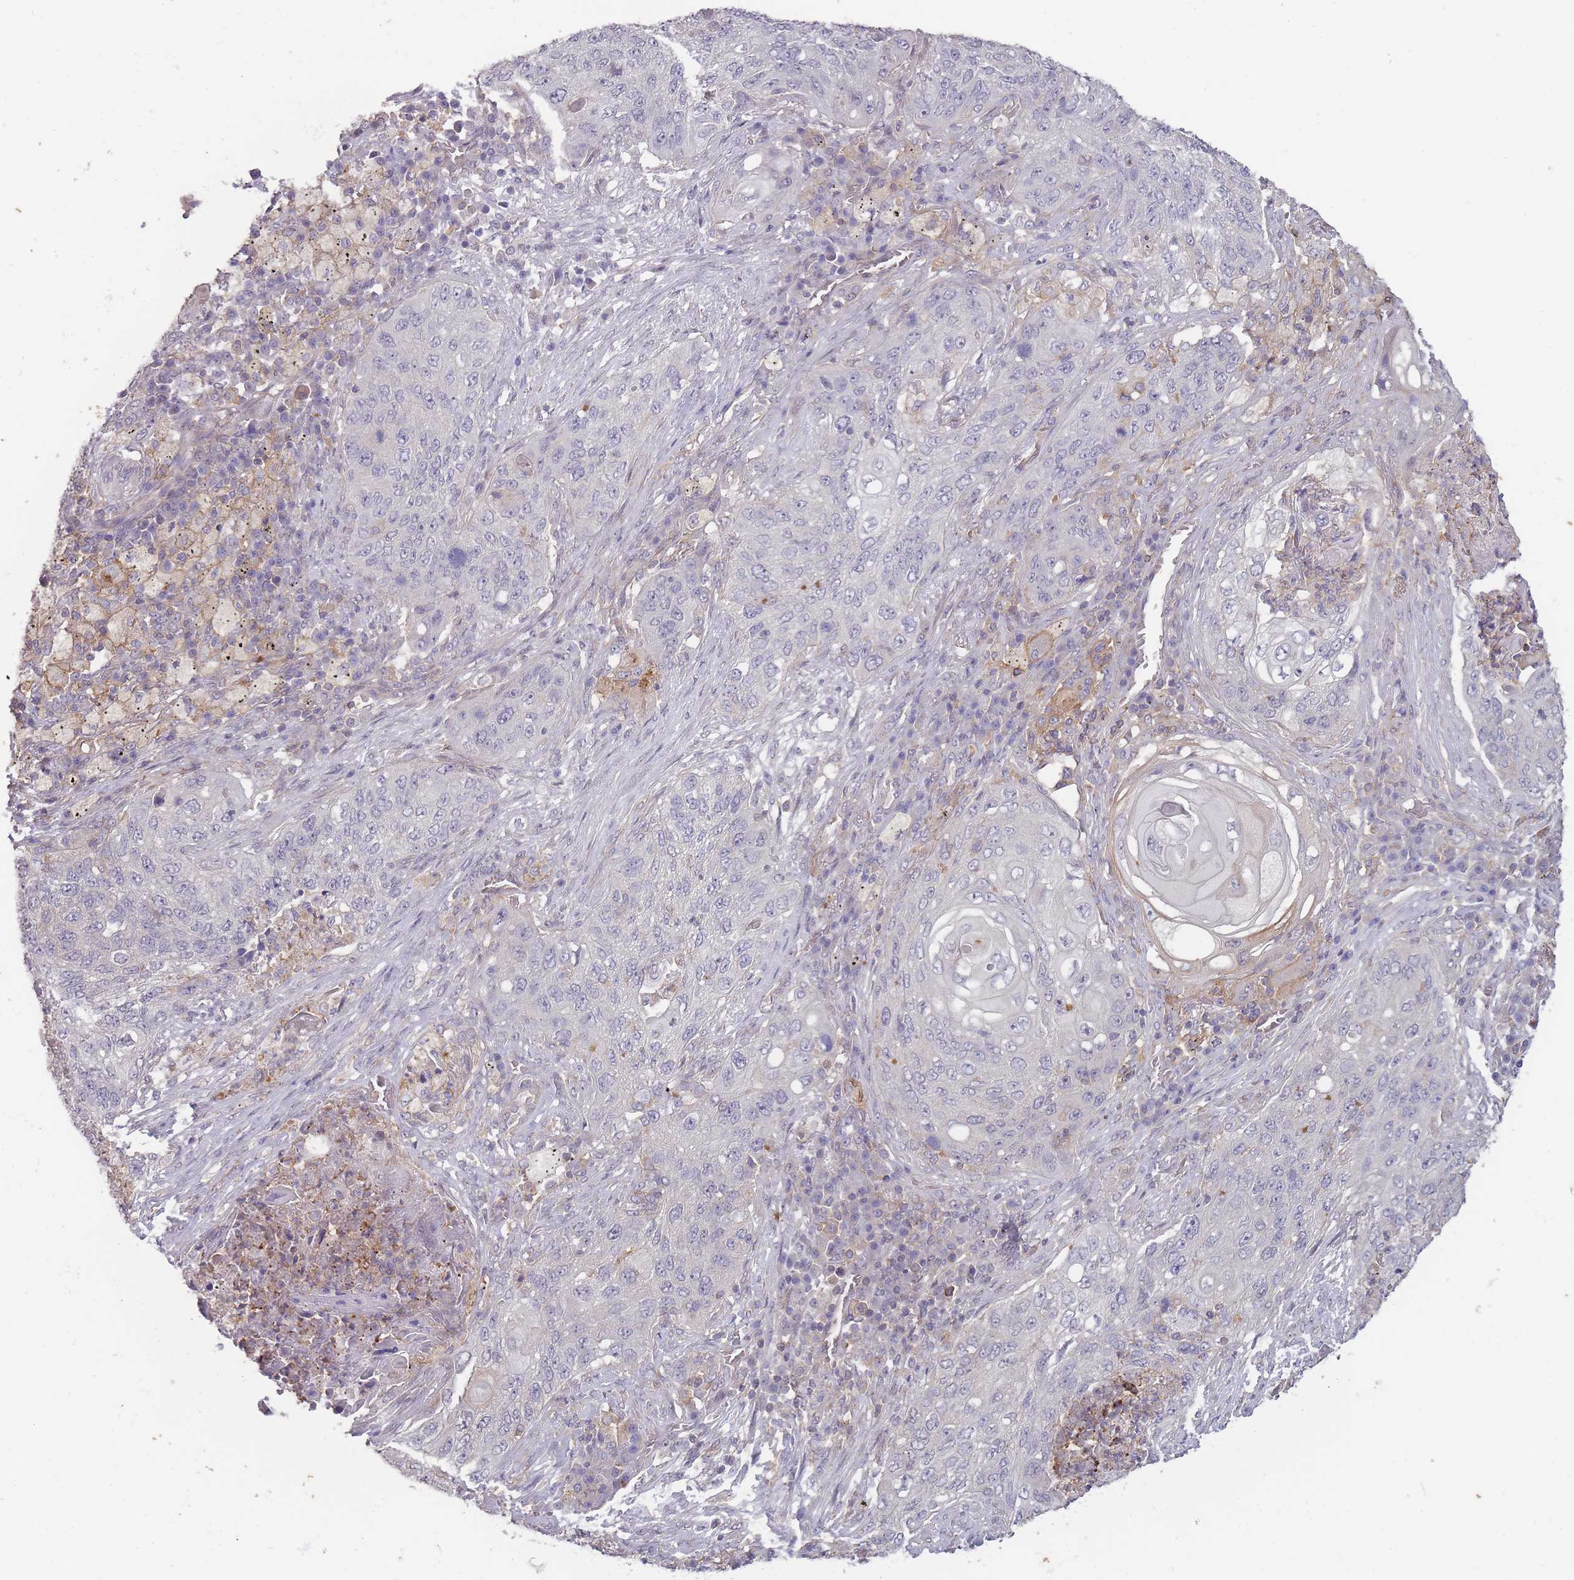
{"staining": {"intensity": "negative", "quantity": "none", "location": "none"}, "tissue": "lung cancer", "cell_type": "Tumor cells", "image_type": "cancer", "snomed": [{"axis": "morphology", "description": "Squamous cell carcinoma, NOS"}, {"axis": "topography", "description": "Lung"}], "caption": "There is no significant positivity in tumor cells of lung squamous cell carcinoma. (DAB (3,3'-diaminobenzidine) immunohistochemistry (IHC) with hematoxylin counter stain).", "gene": "TET3", "patient": {"sex": "female", "age": 63}}